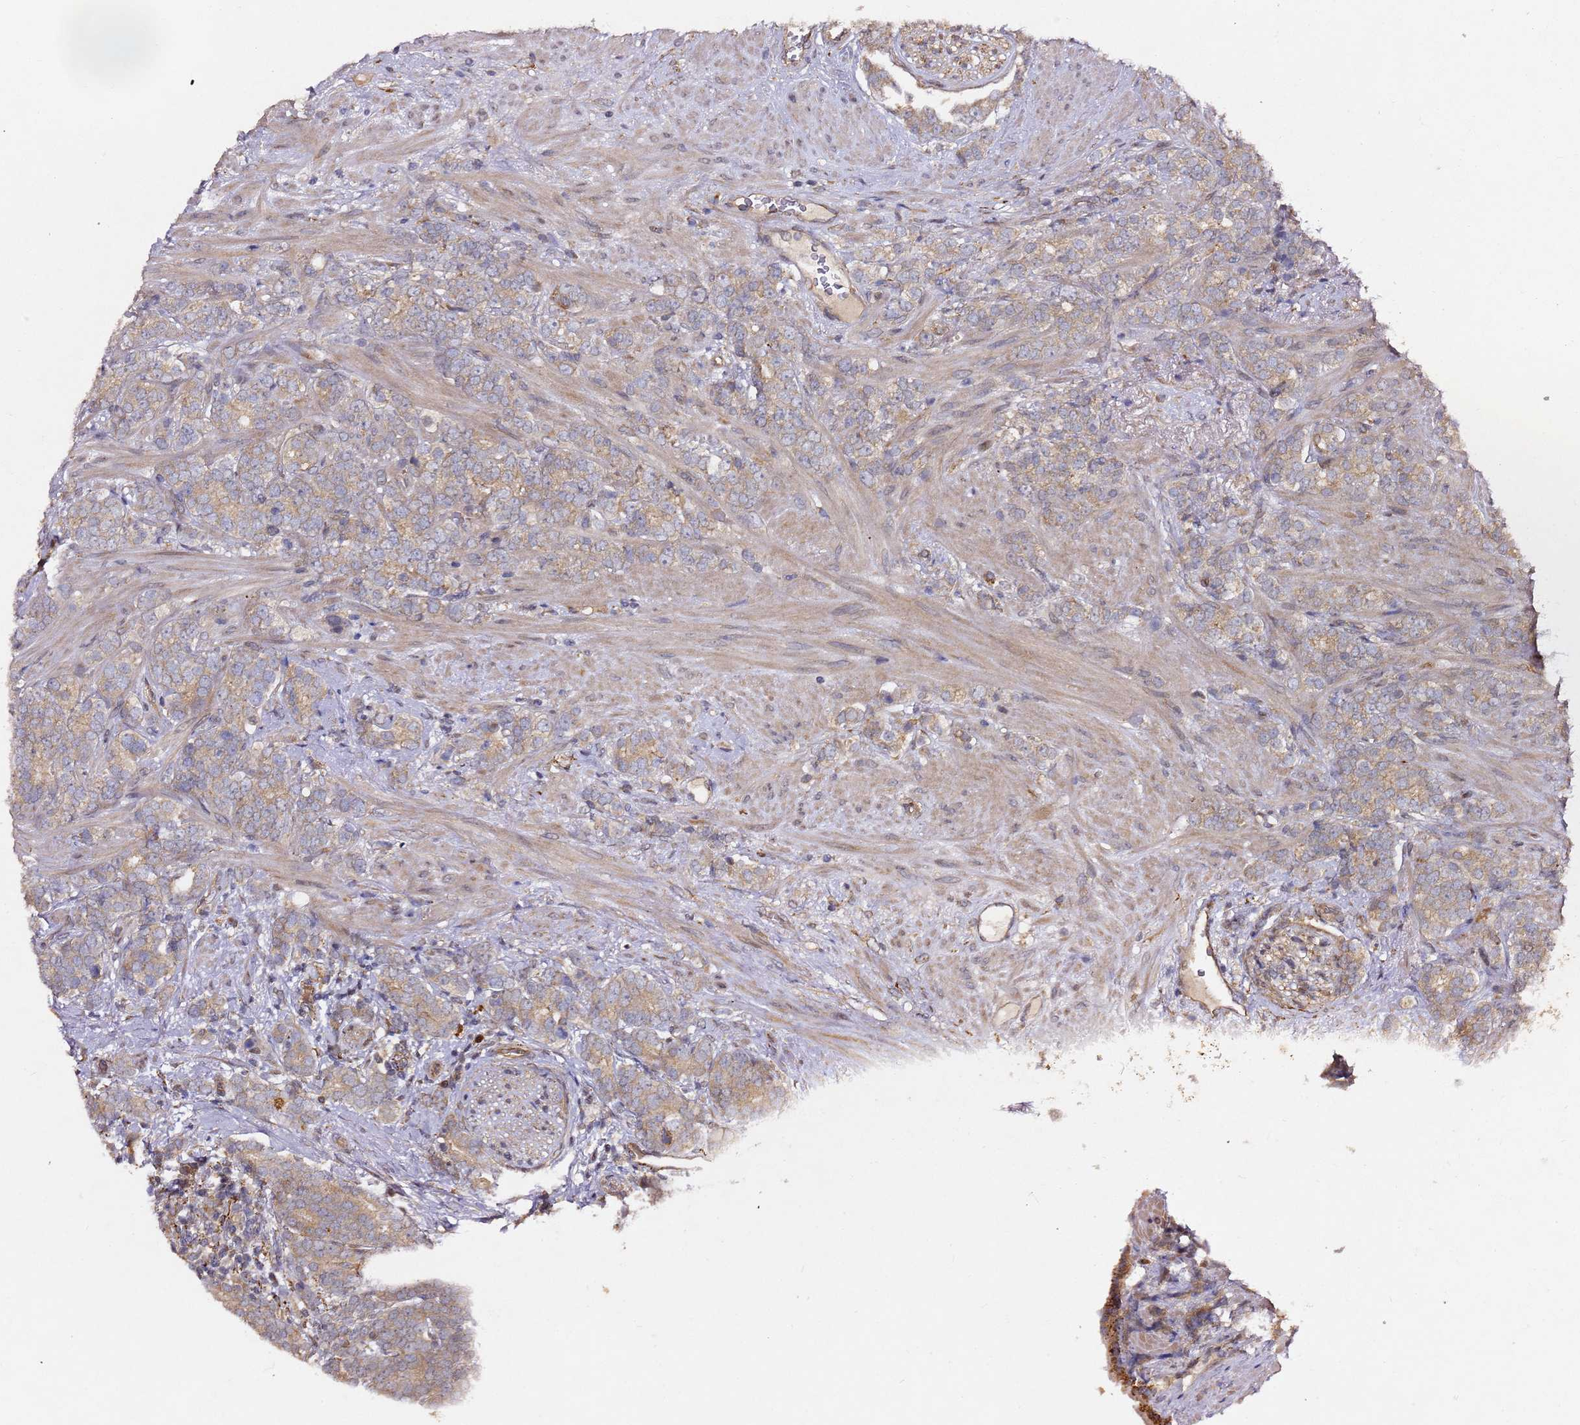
{"staining": {"intensity": "weak", "quantity": ">75%", "location": "cytoplasmic/membranous"}, "tissue": "prostate cancer", "cell_type": "Tumor cells", "image_type": "cancer", "snomed": [{"axis": "morphology", "description": "Adenocarcinoma, High grade"}, {"axis": "topography", "description": "Prostate"}], "caption": "Tumor cells demonstrate low levels of weak cytoplasmic/membranous staining in approximately >75% of cells in human prostate high-grade adenocarcinoma. The protein is shown in brown color, while the nuclei are stained blue.", "gene": "ALG11", "patient": {"sex": "male", "age": 64}}